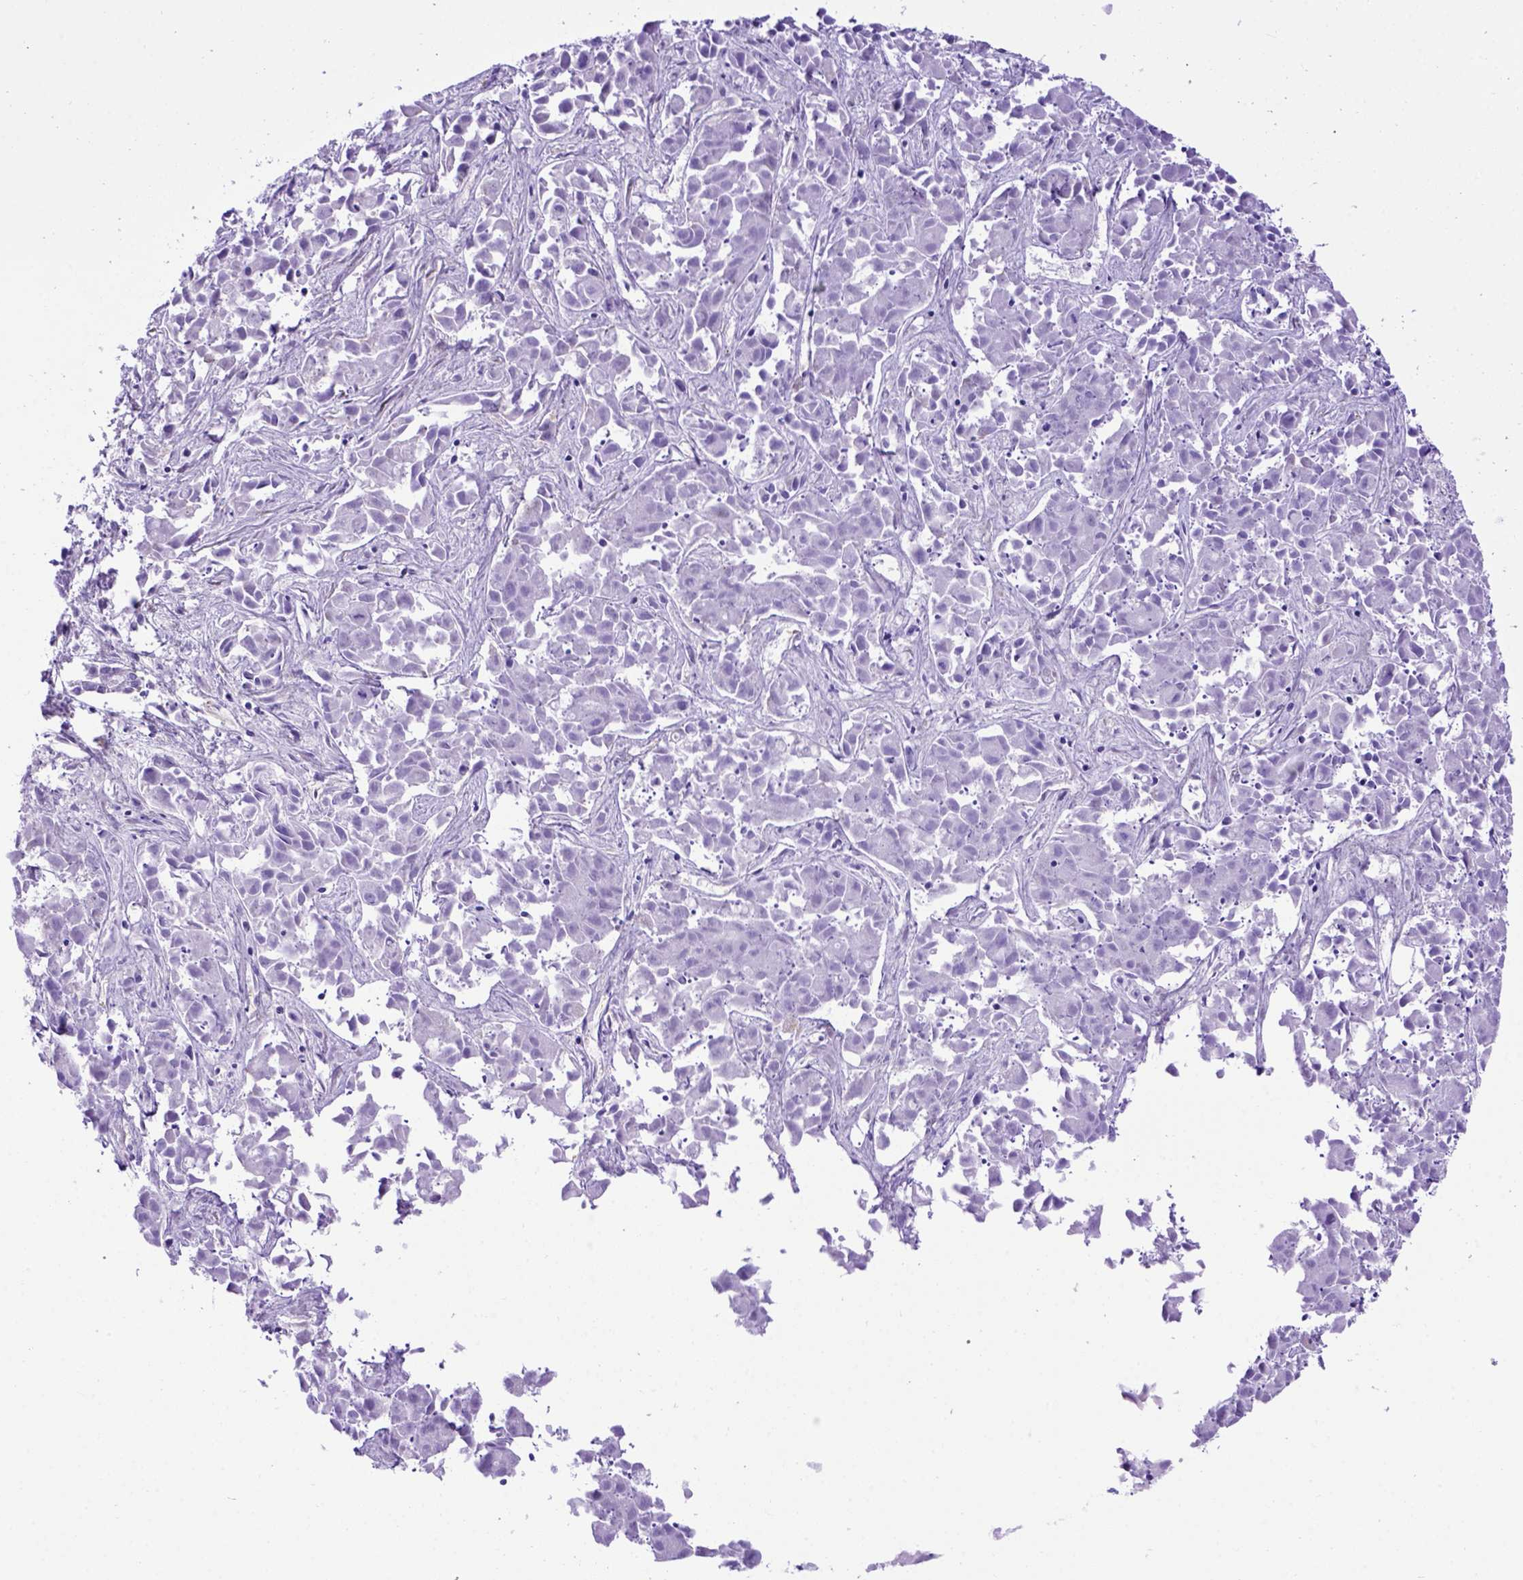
{"staining": {"intensity": "negative", "quantity": "none", "location": "none"}, "tissue": "liver cancer", "cell_type": "Tumor cells", "image_type": "cancer", "snomed": [{"axis": "morphology", "description": "Cholangiocarcinoma"}, {"axis": "topography", "description": "Liver"}], "caption": "Human liver cholangiocarcinoma stained for a protein using immunohistochemistry displays no staining in tumor cells.", "gene": "ADAM12", "patient": {"sex": "female", "age": 81}}